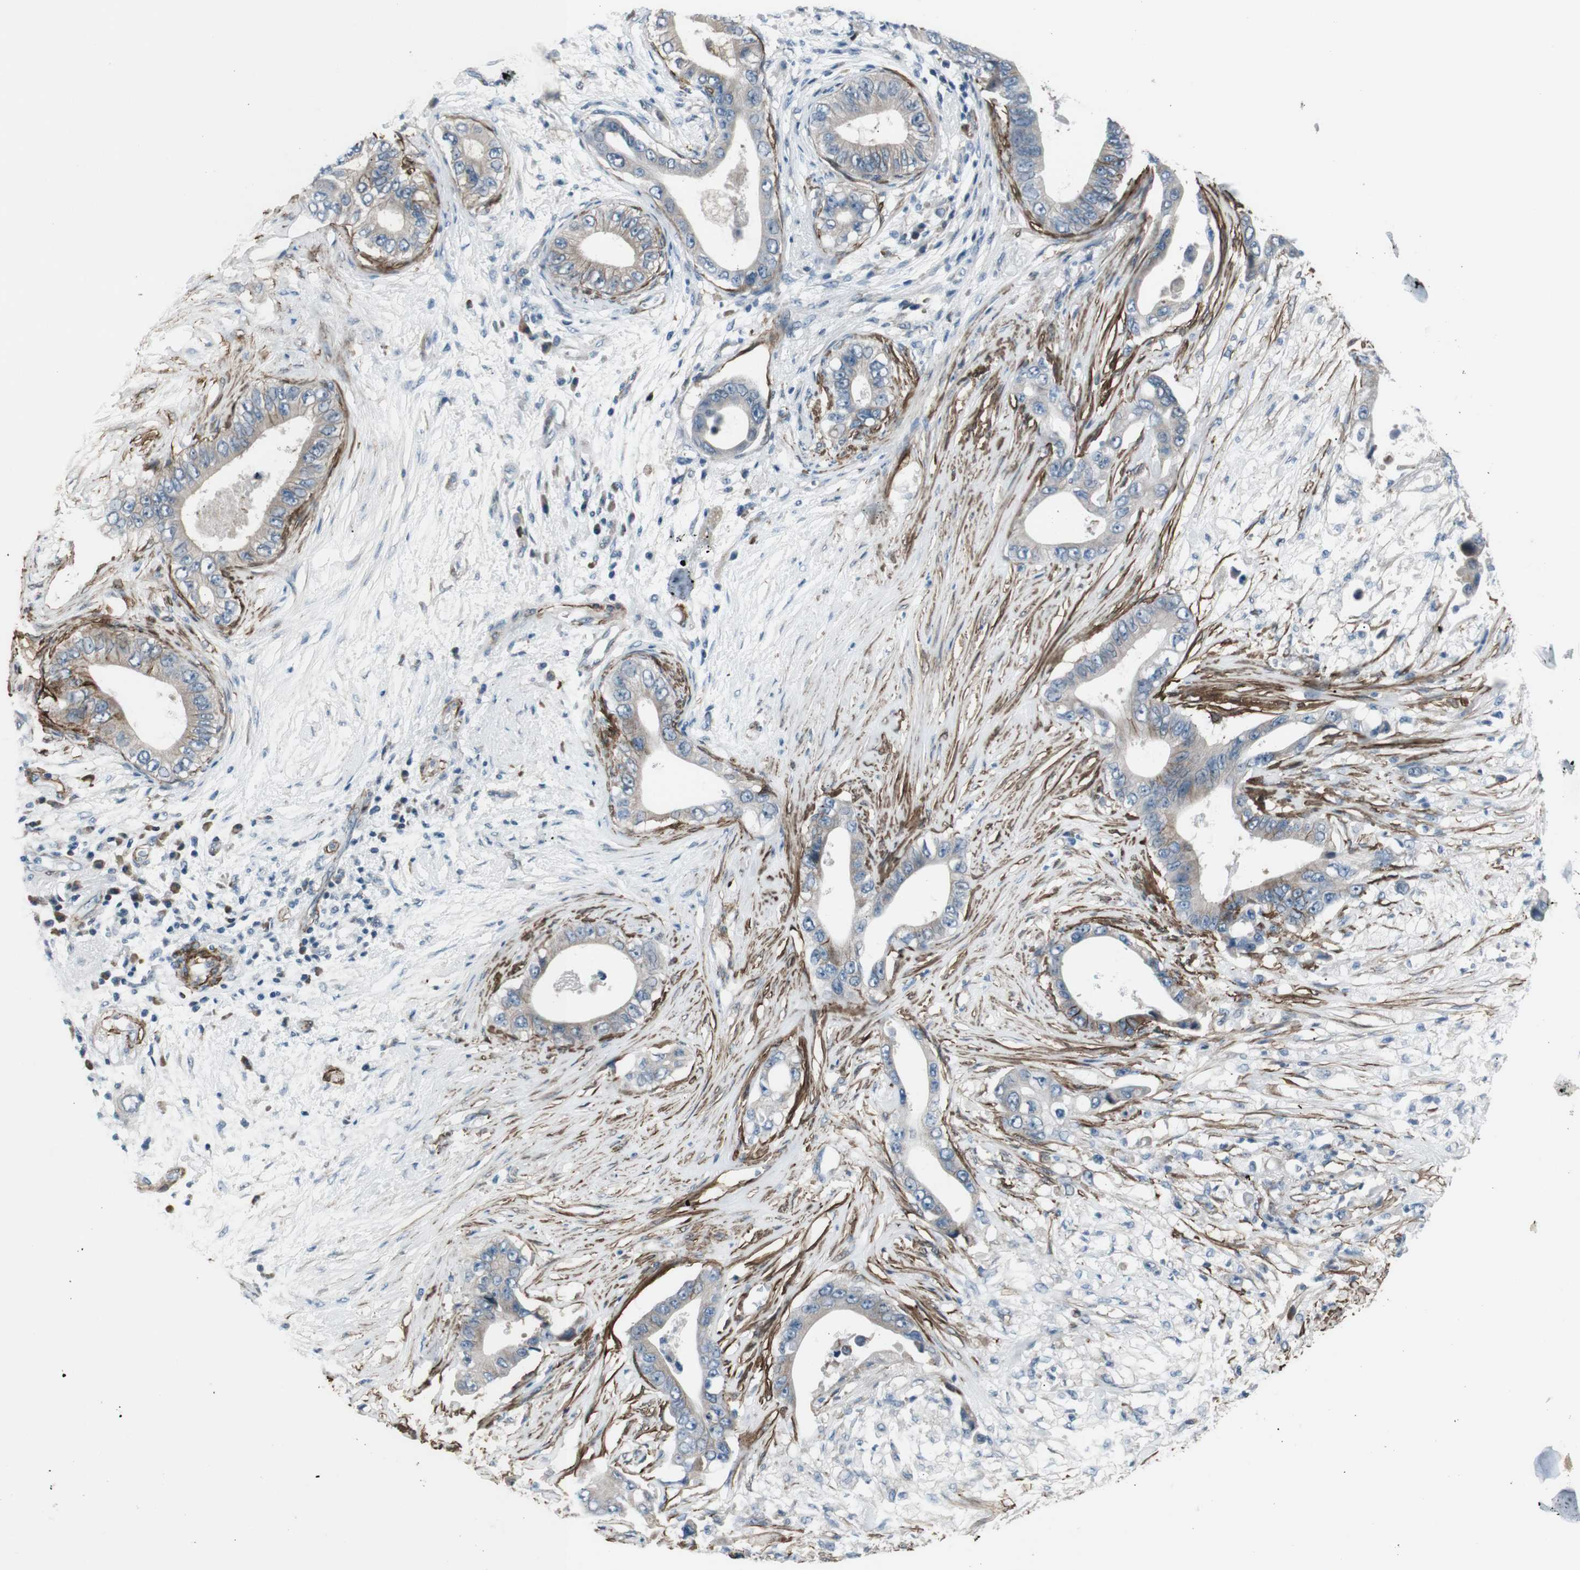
{"staining": {"intensity": "moderate", "quantity": "25%-75%", "location": "cytoplasmic/membranous"}, "tissue": "pancreatic cancer", "cell_type": "Tumor cells", "image_type": "cancer", "snomed": [{"axis": "morphology", "description": "Adenocarcinoma, NOS"}, {"axis": "topography", "description": "Pancreas"}], "caption": "Immunohistochemical staining of human pancreatic cancer (adenocarcinoma) reveals medium levels of moderate cytoplasmic/membranous protein expression in approximately 25%-75% of tumor cells.", "gene": "PDLIM5", "patient": {"sex": "male", "age": 77}}